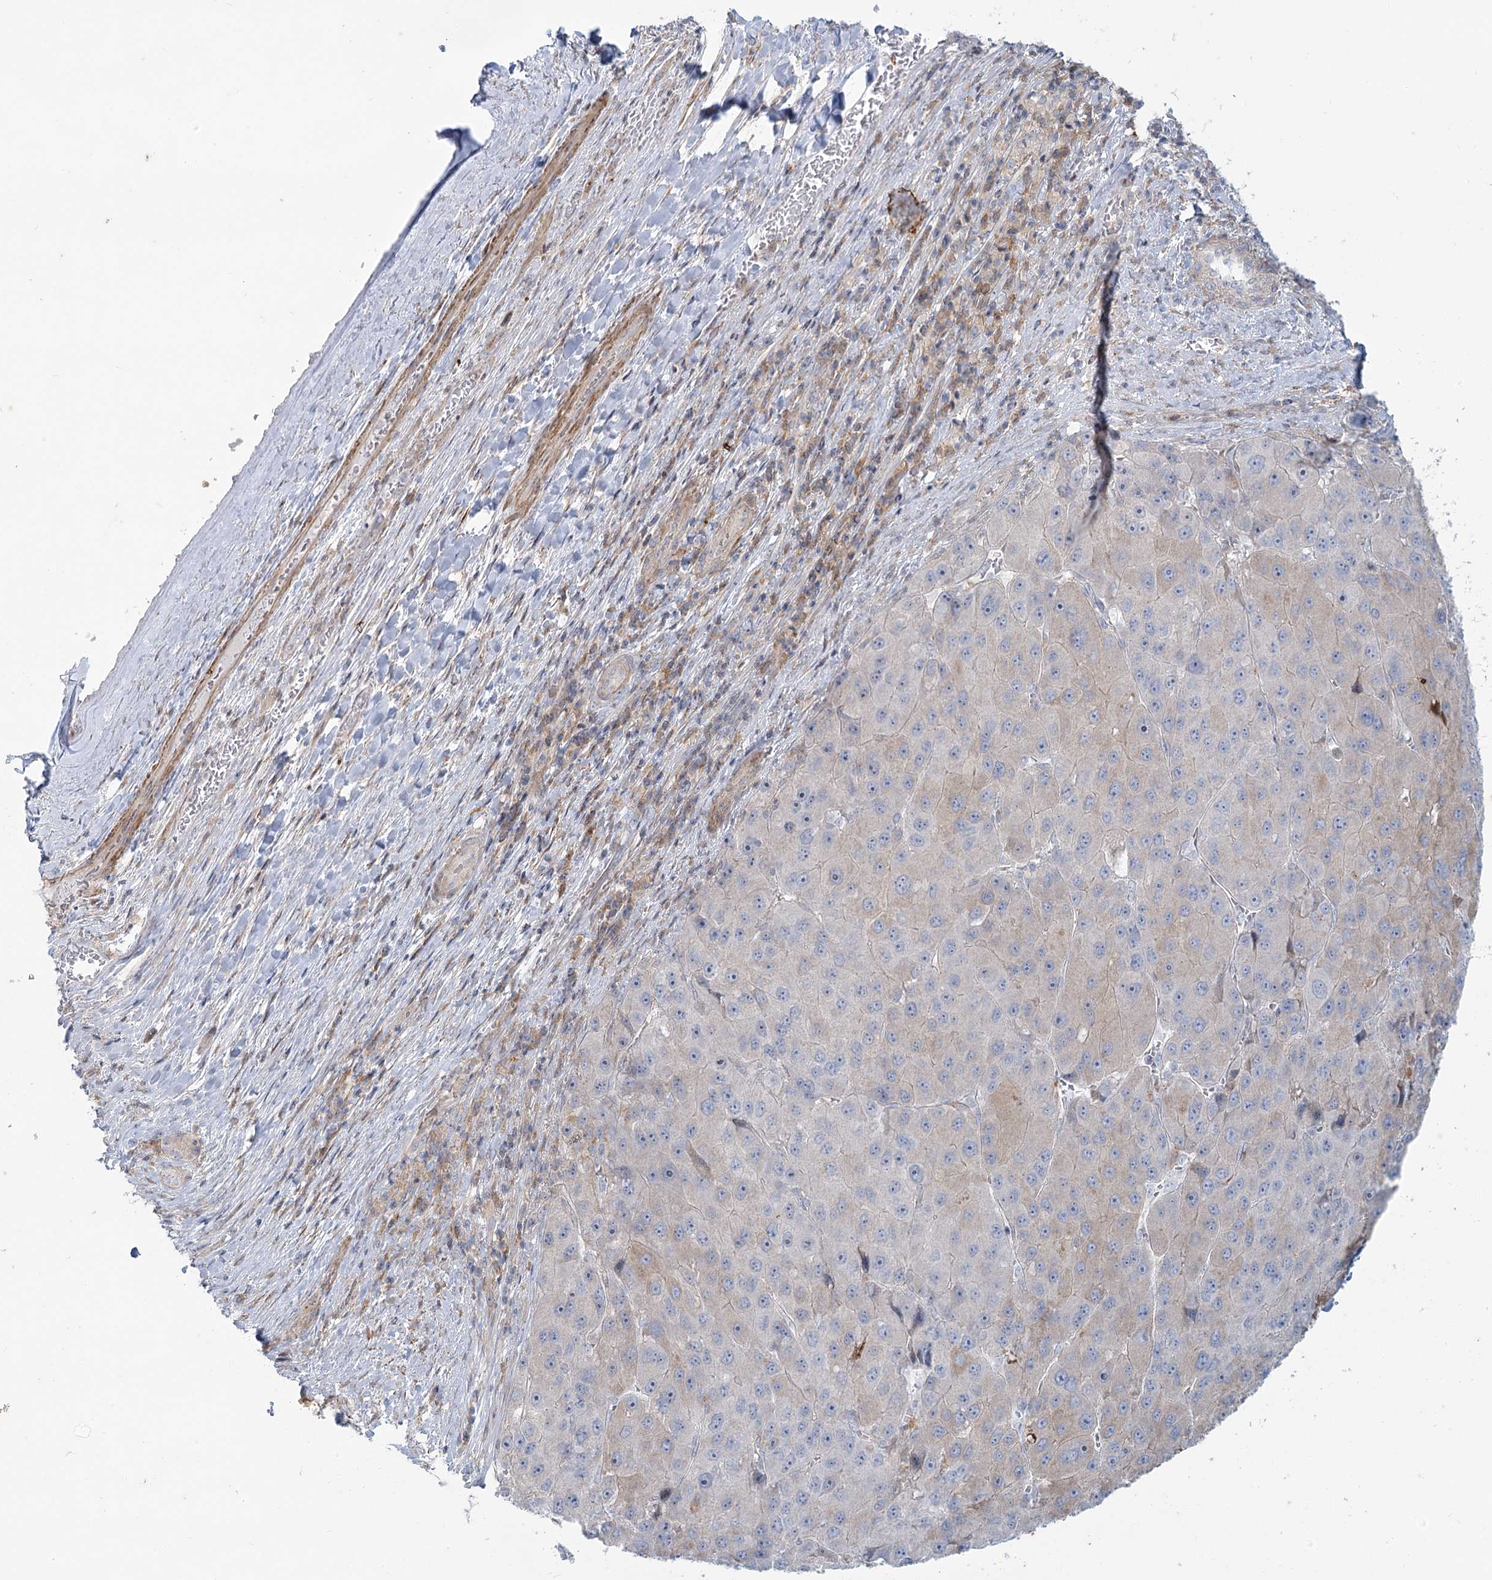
{"staining": {"intensity": "weak", "quantity": "25%-75%", "location": "cytoplasmic/membranous"}, "tissue": "liver cancer", "cell_type": "Tumor cells", "image_type": "cancer", "snomed": [{"axis": "morphology", "description": "Carcinoma, Hepatocellular, NOS"}, {"axis": "topography", "description": "Liver"}], "caption": "Human liver cancer (hepatocellular carcinoma) stained with a brown dye shows weak cytoplasmic/membranous positive positivity in about 25%-75% of tumor cells.", "gene": "MTG1", "patient": {"sex": "female", "age": 73}}